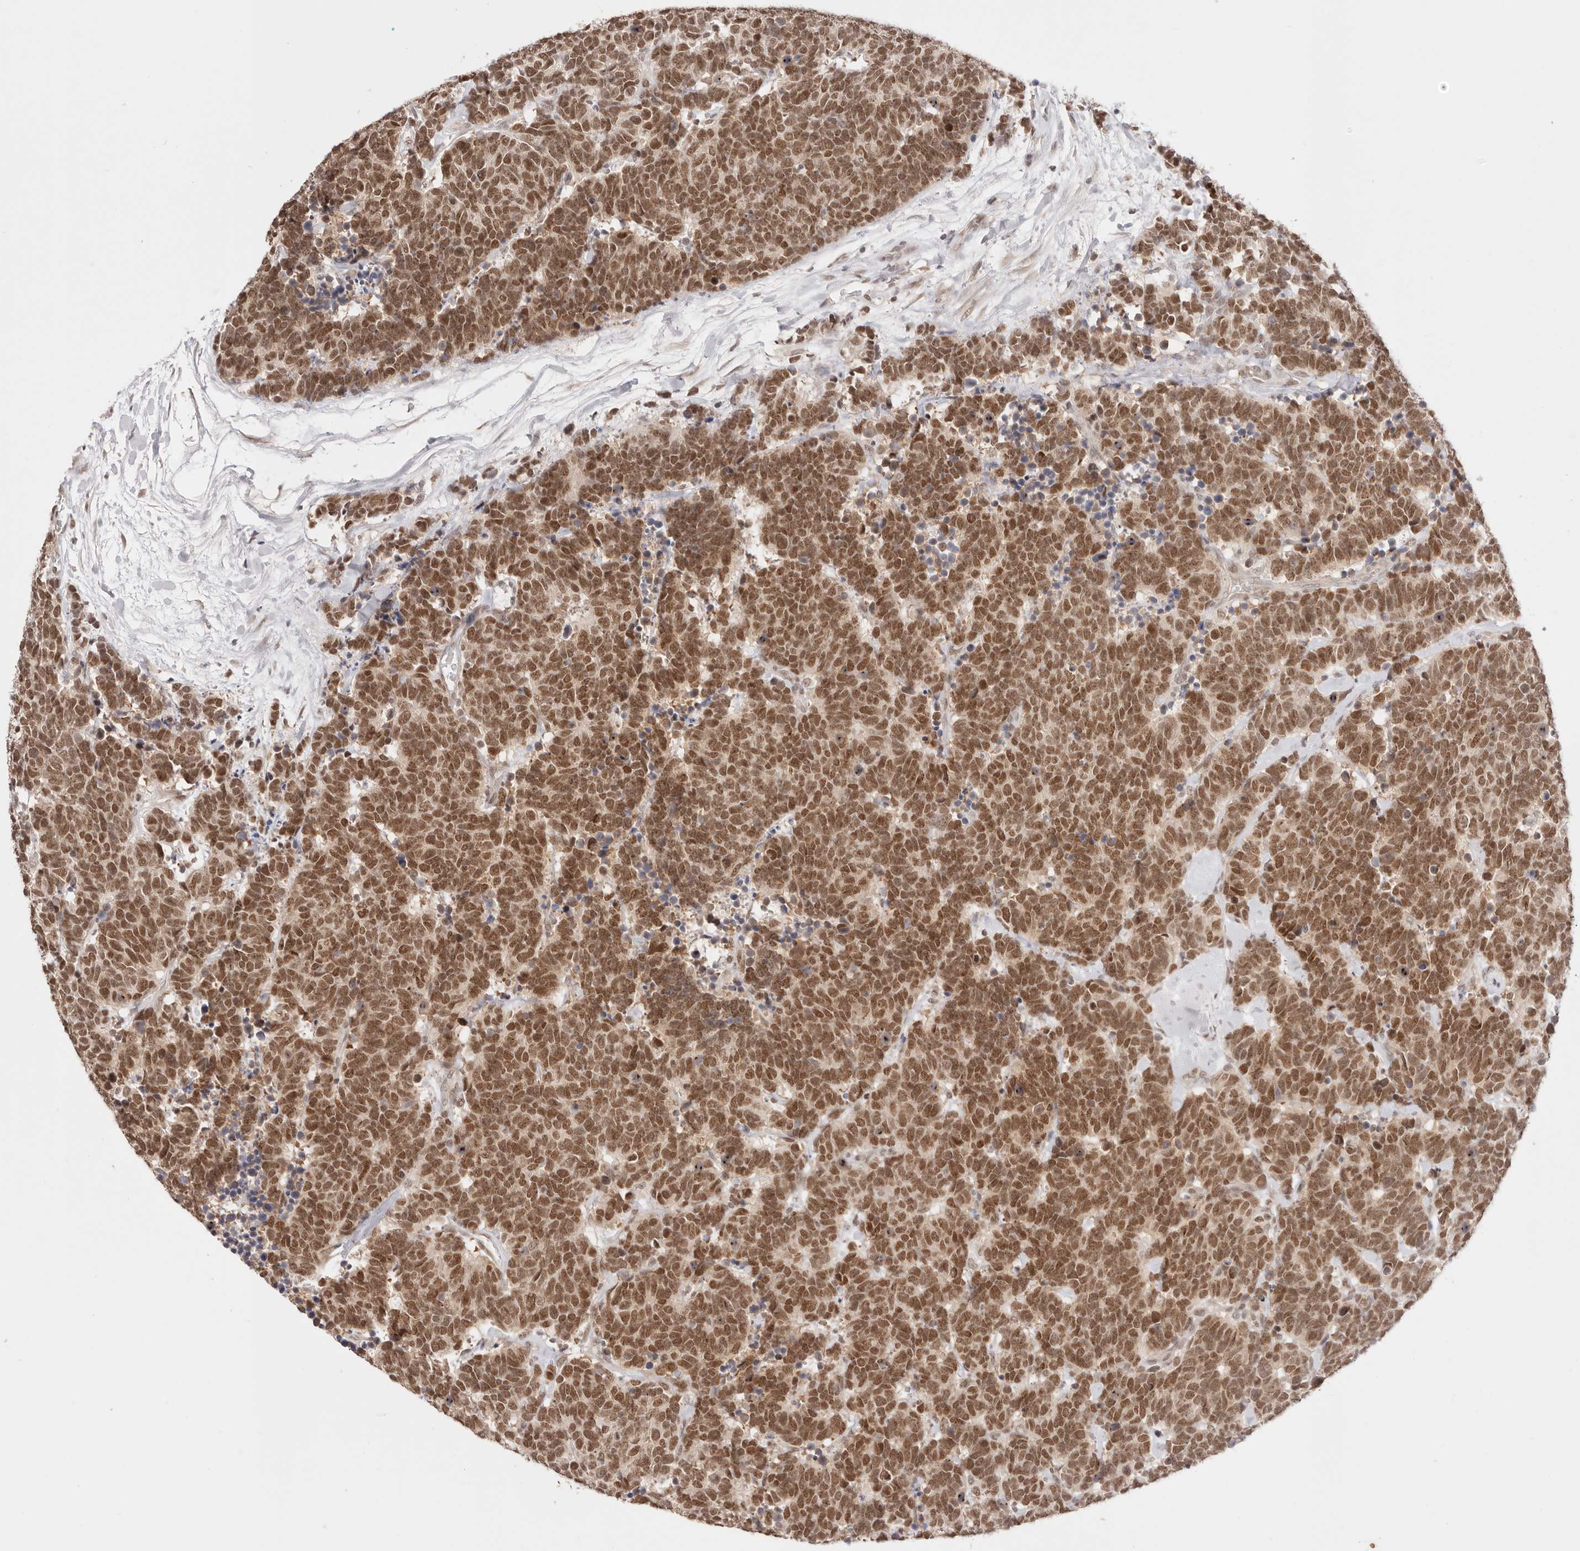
{"staining": {"intensity": "moderate", "quantity": ">75%", "location": "nuclear"}, "tissue": "carcinoid", "cell_type": "Tumor cells", "image_type": "cancer", "snomed": [{"axis": "morphology", "description": "Carcinoma, NOS"}, {"axis": "morphology", "description": "Carcinoid, malignant, NOS"}, {"axis": "topography", "description": "Urinary bladder"}], "caption": "Carcinoid was stained to show a protein in brown. There is medium levels of moderate nuclear expression in approximately >75% of tumor cells. (Brightfield microscopy of DAB IHC at high magnification).", "gene": "RFC3", "patient": {"sex": "male", "age": 57}}